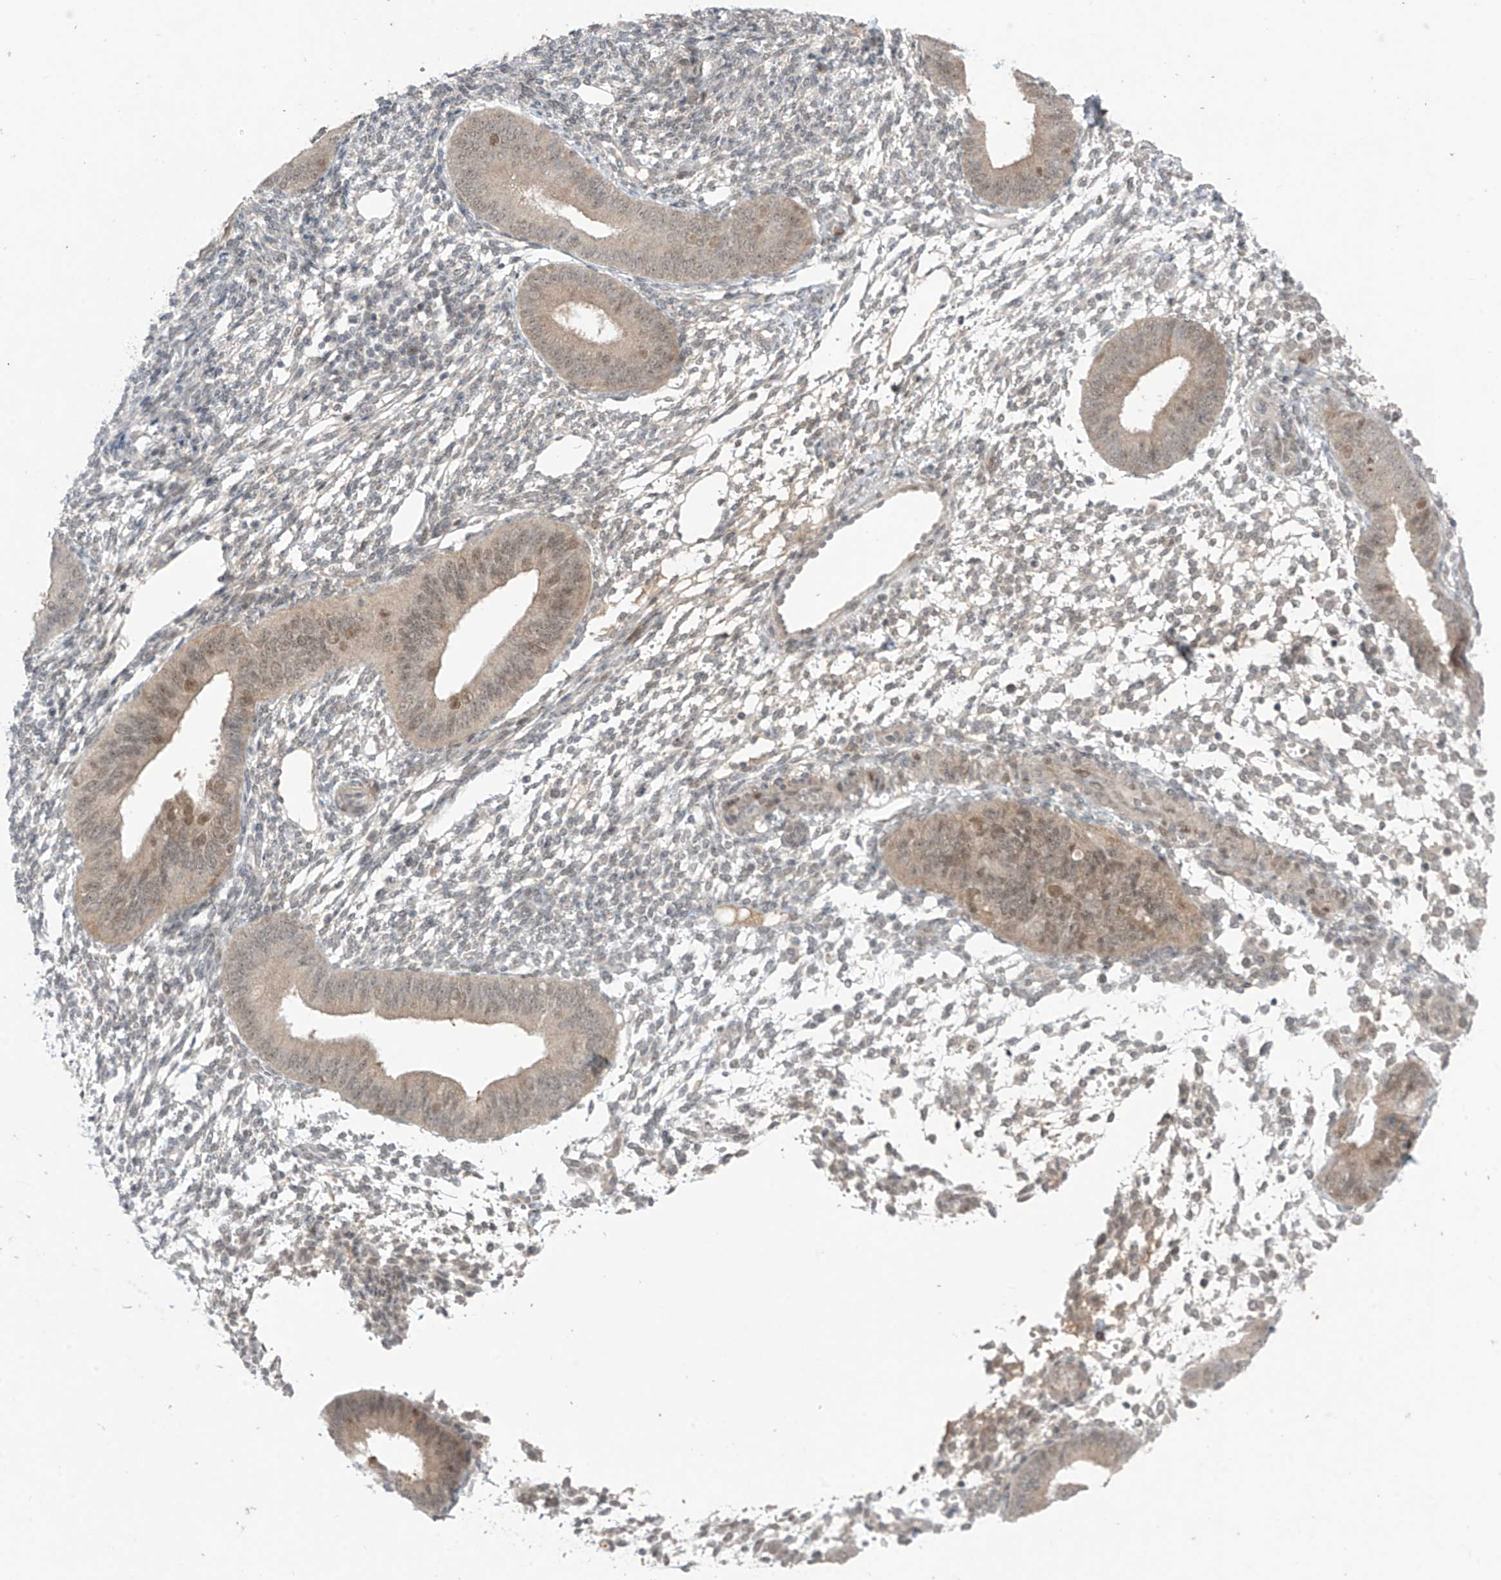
{"staining": {"intensity": "weak", "quantity": "<25%", "location": "nuclear"}, "tissue": "endometrium", "cell_type": "Cells in endometrial stroma", "image_type": "normal", "snomed": [{"axis": "morphology", "description": "Normal tissue, NOS"}, {"axis": "topography", "description": "Uterus"}, {"axis": "topography", "description": "Endometrium"}], "caption": "Human endometrium stained for a protein using immunohistochemistry shows no expression in cells in endometrial stroma.", "gene": "OGT", "patient": {"sex": "female", "age": 48}}